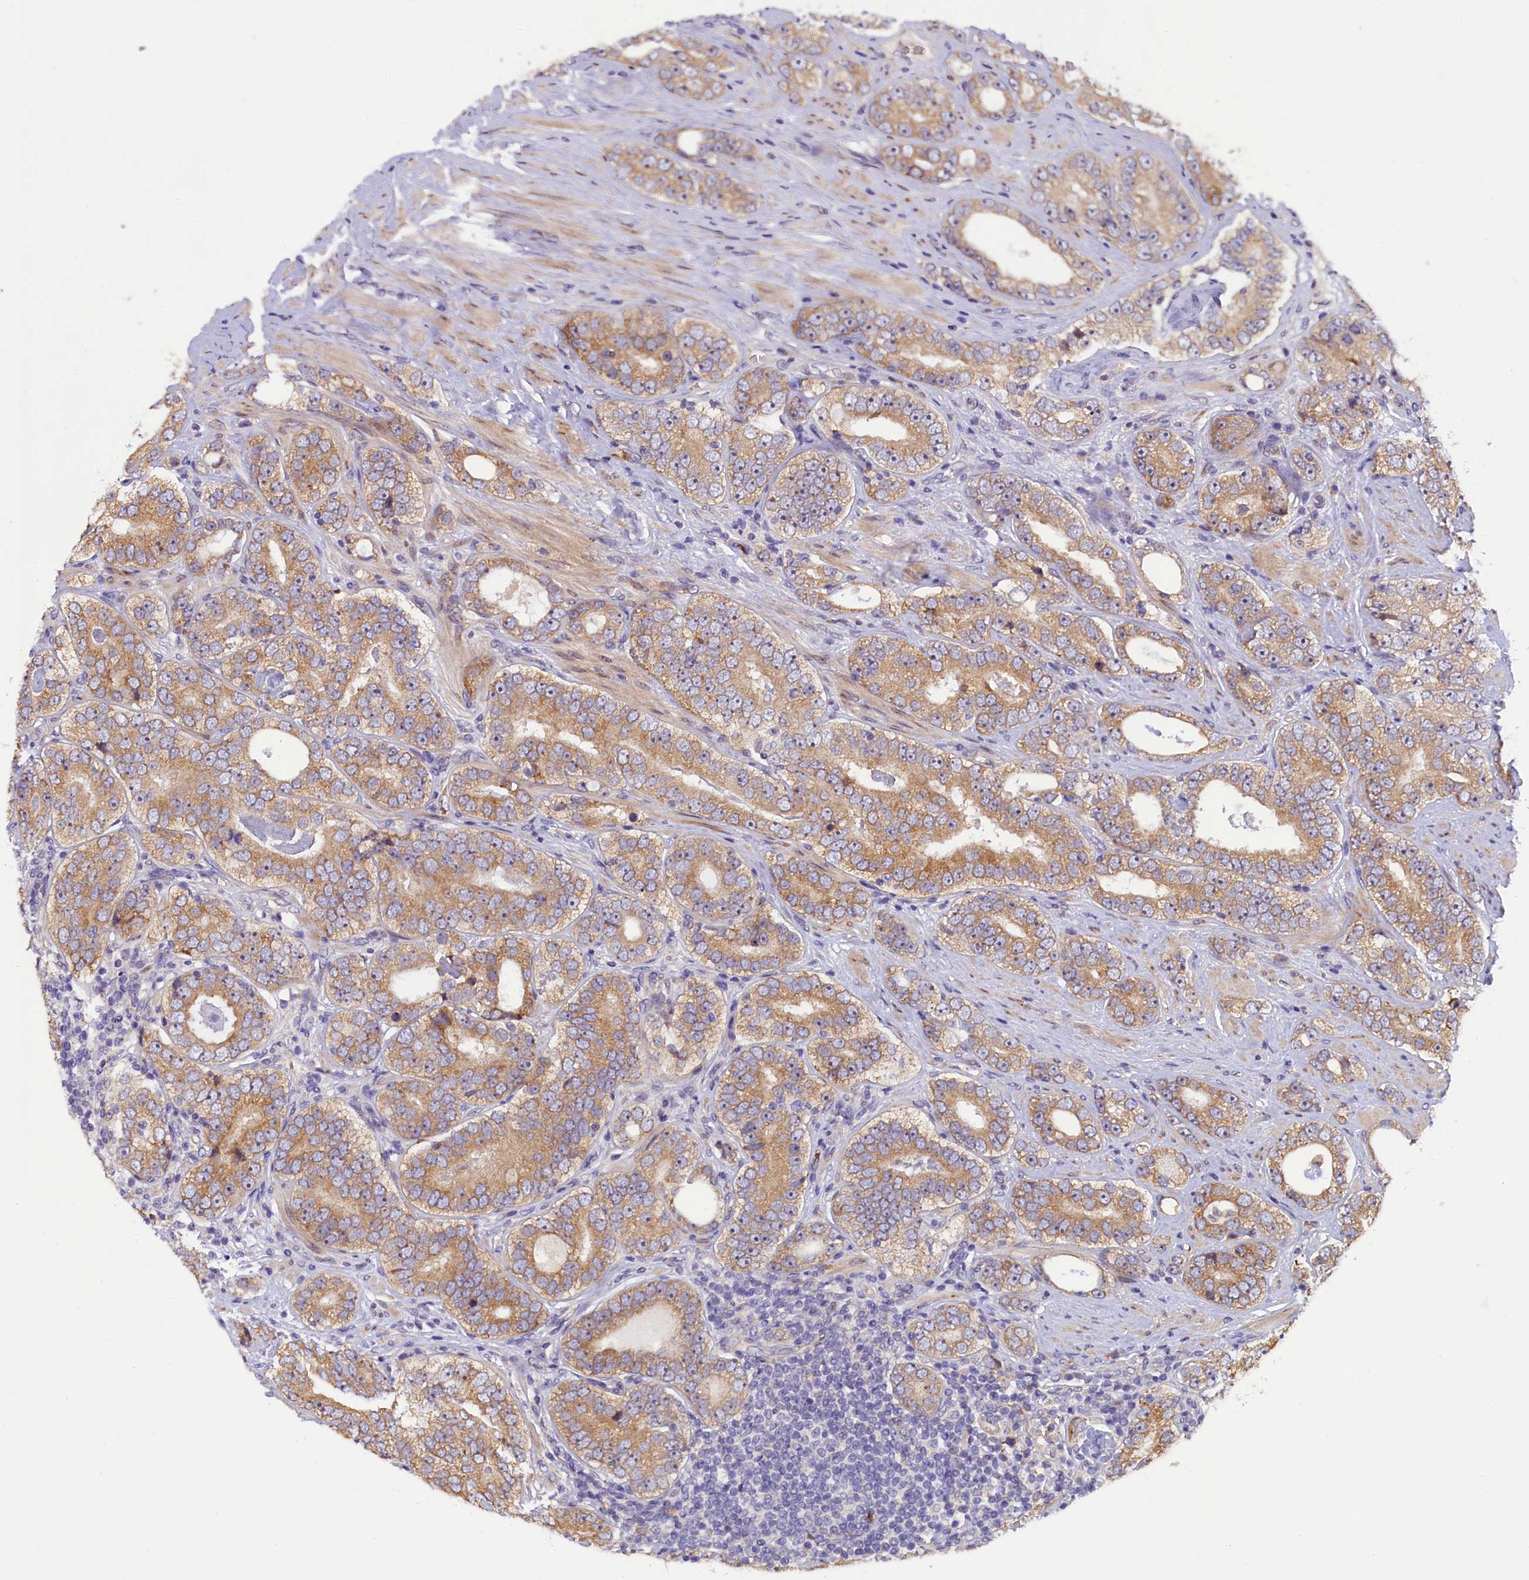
{"staining": {"intensity": "moderate", "quantity": ">75%", "location": "cytoplasmic/membranous"}, "tissue": "prostate cancer", "cell_type": "Tumor cells", "image_type": "cancer", "snomed": [{"axis": "morphology", "description": "Adenocarcinoma, High grade"}, {"axis": "topography", "description": "Prostate"}], "caption": "An image of high-grade adenocarcinoma (prostate) stained for a protein exhibits moderate cytoplasmic/membranous brown staining in tumor cells. (IHC, brightfield microscopy, high magnification).", "gene": "CCDC9B", "patient": {"sex": "male", "age": 56}}